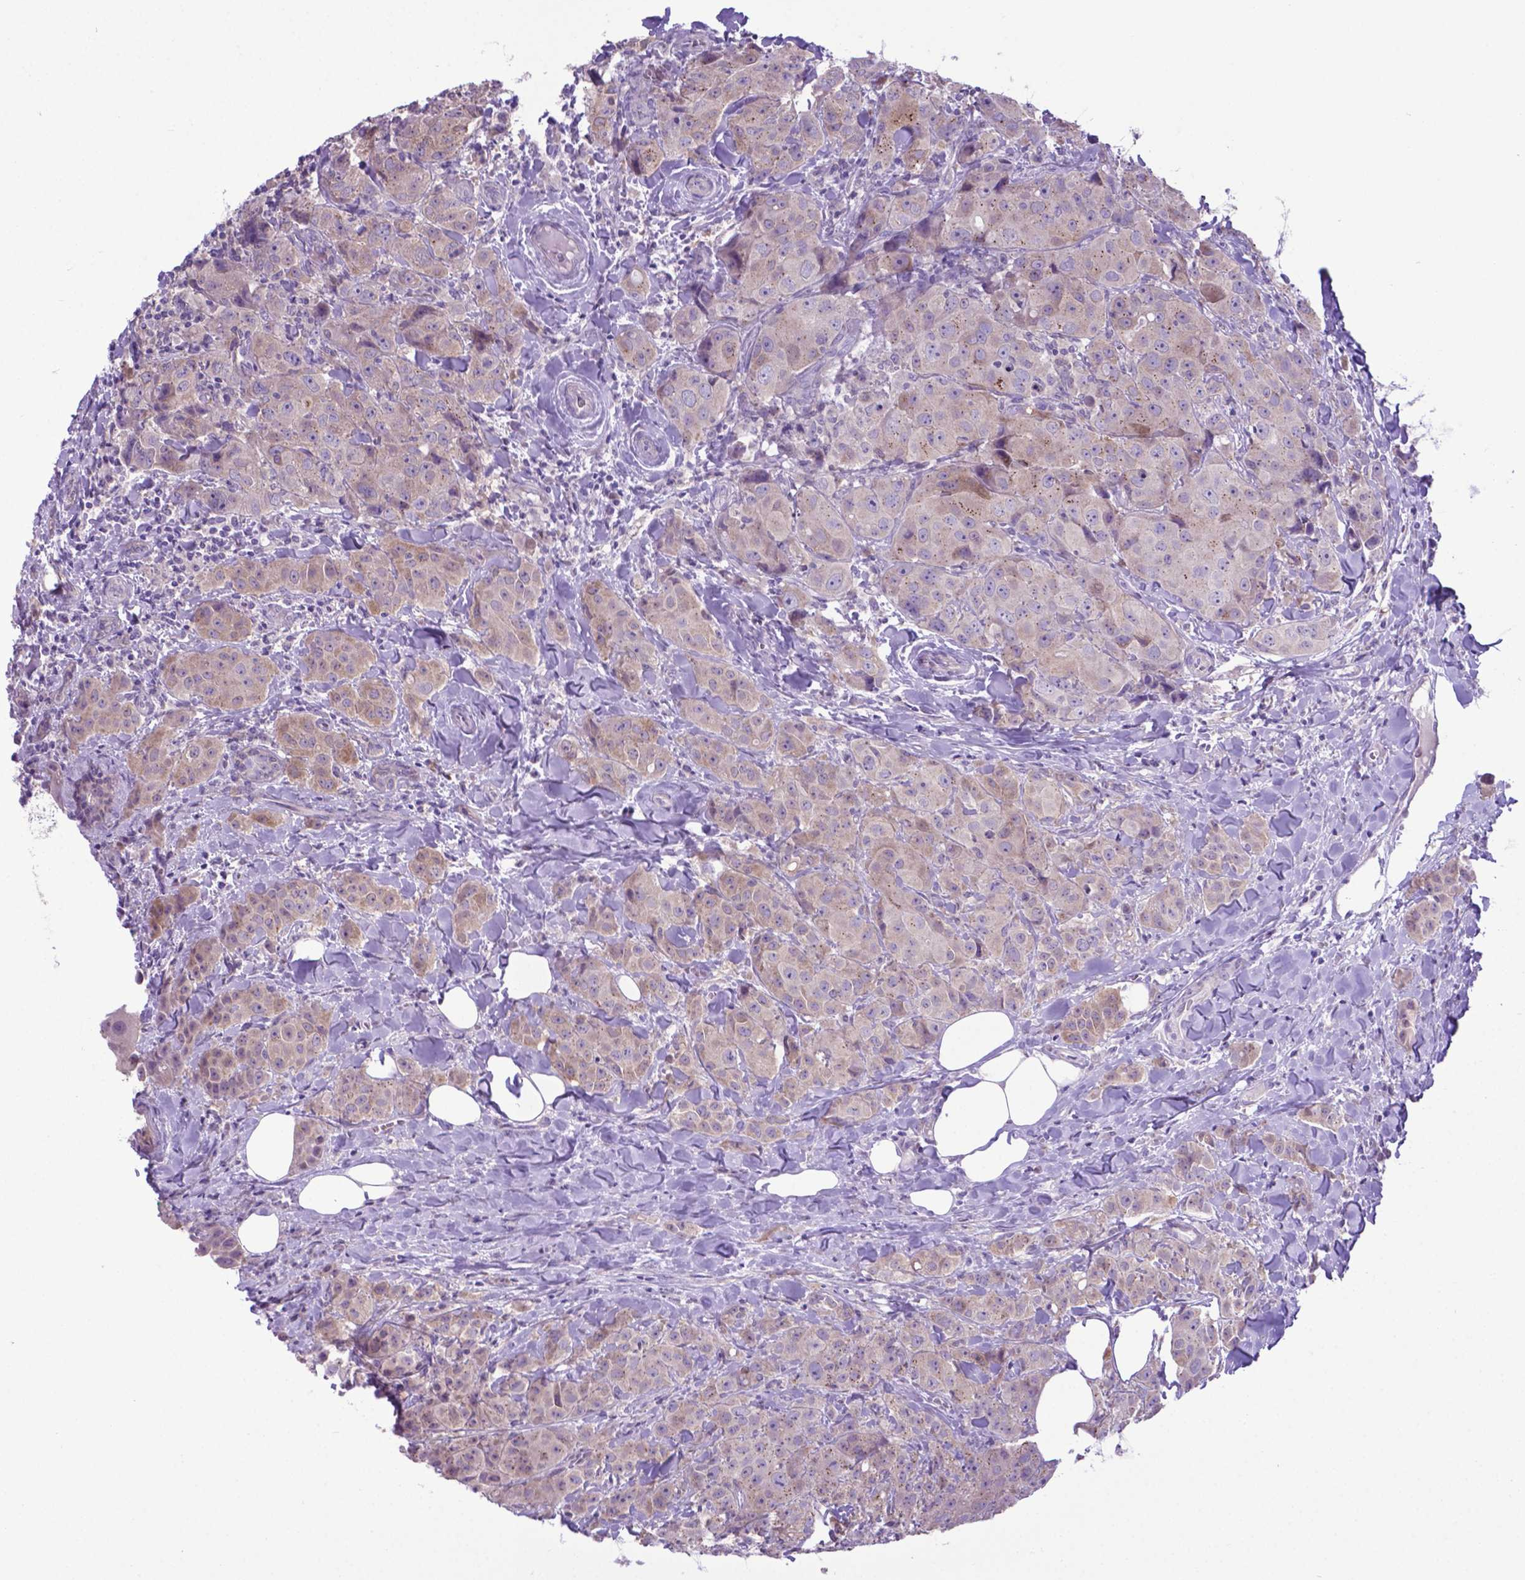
{"staining": {"intensity": "weak", "quantity": ">75%", "location": "cytoplasmic/membranous"}, "tissue": "breast cancer", "cell_type": "Tumor cells", "image_type": "cancer", "snomed": [{"axis": "morphology", "description": "Duct carcinoma"}, {"axis": "topography", "description": "Breast"}], "caption": "Immunohistochemical staining of human infiltrating ductal carcinoma (breast) reveals low levels of weak cytoplasmic/membranous expression in about >75% of tumor cells.", "gene": "ADRA2B", "patient": {"sex": "female", "age": 43}}